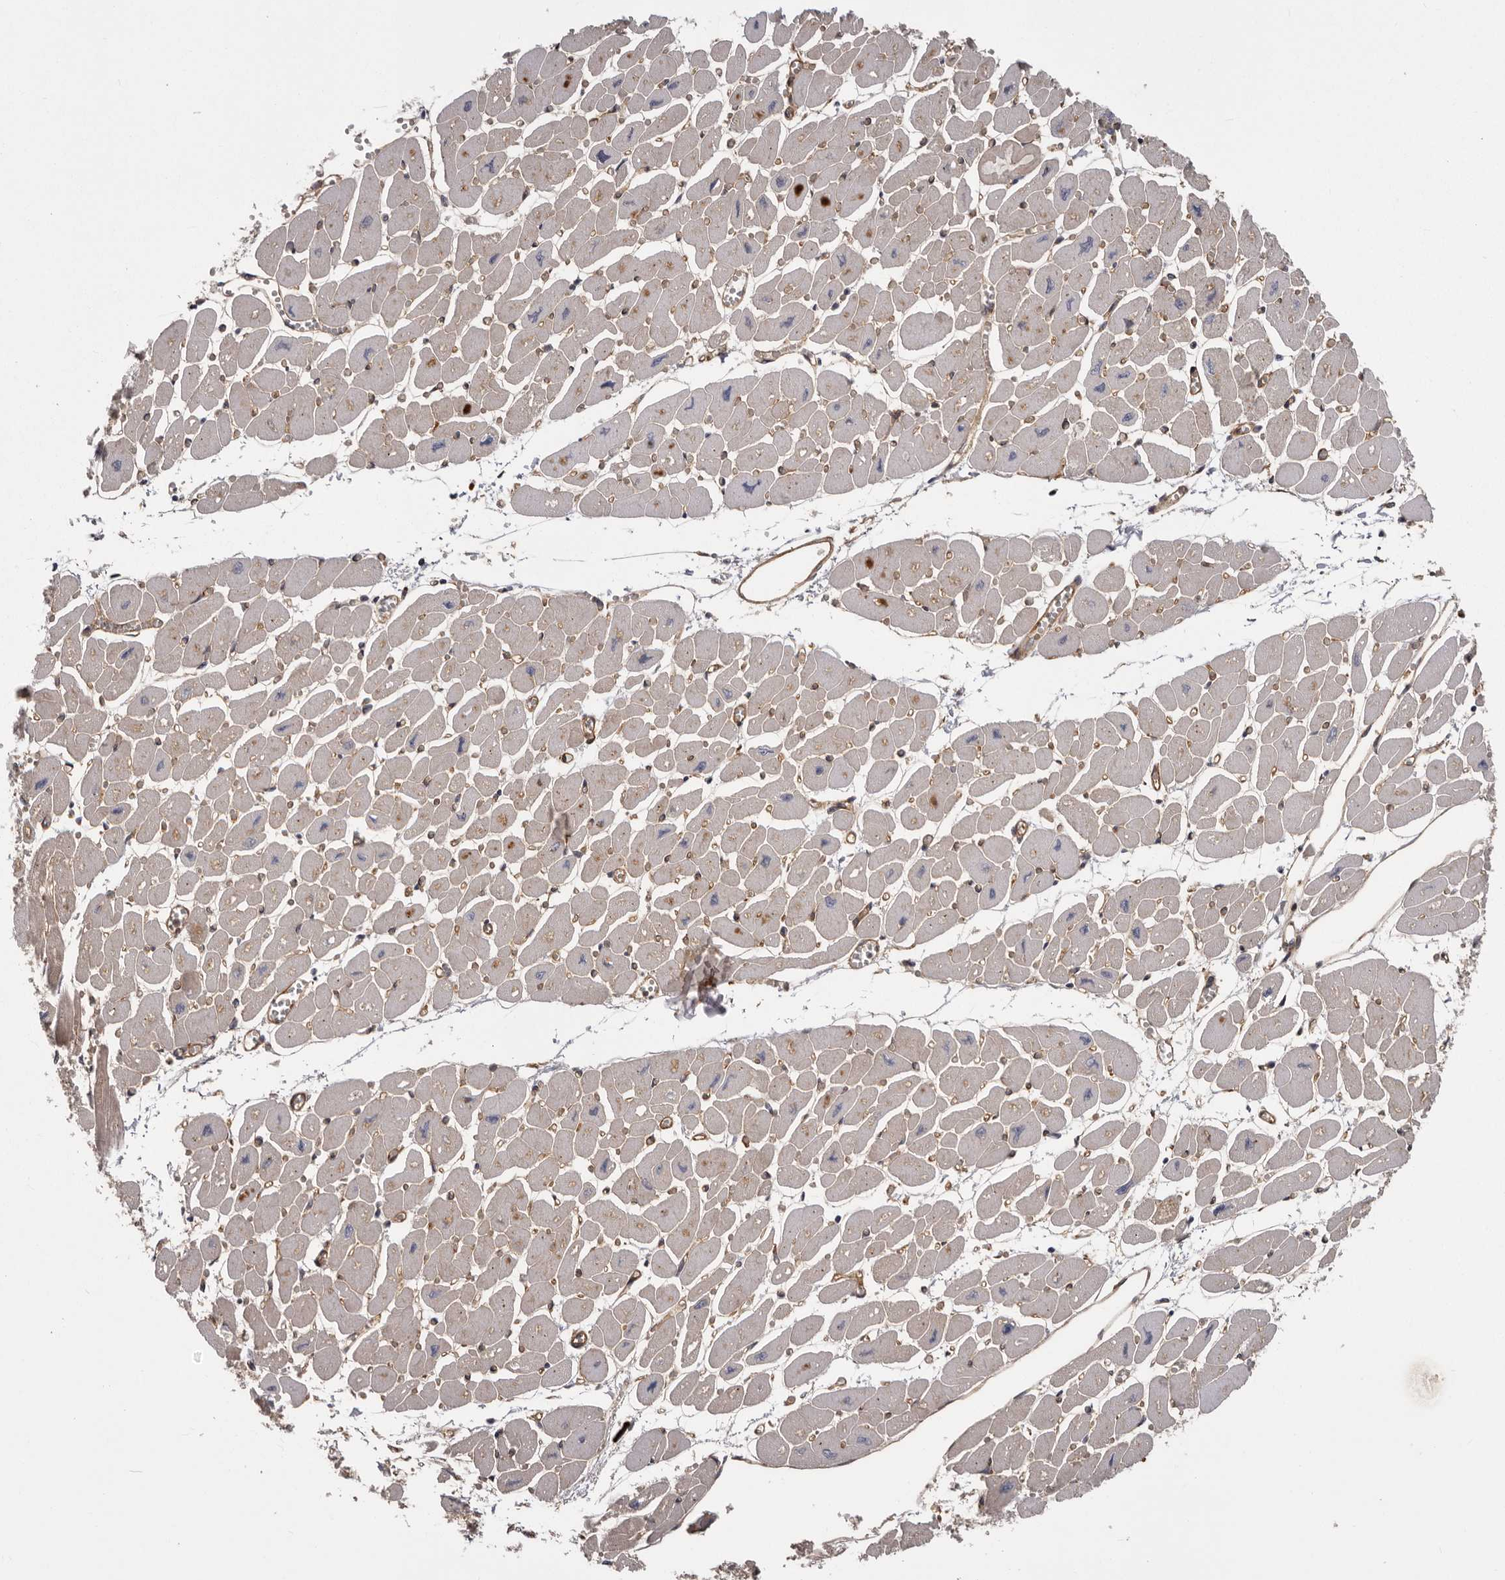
{"staining": {"intensity": "weak", "quantity": "25%-75%", "location": "cytoplasmic/membranous"}, "tissue": "heart muscle", "cell_type": "Cardiomyocytes", "image_type": "normal", "snomed": [{"axis": "morphology", "description": "Normal tissue, NOS"}, {"axis": "topography", "description": "Heart"}], "caption": "Protein analysis of normal heart muscle reveals weak cytoplasmic/membranous expression in about 25%-75% of cardiomyocytes.", "gene": "ENAH", "patient": {"sex": "female", "age": 54}}